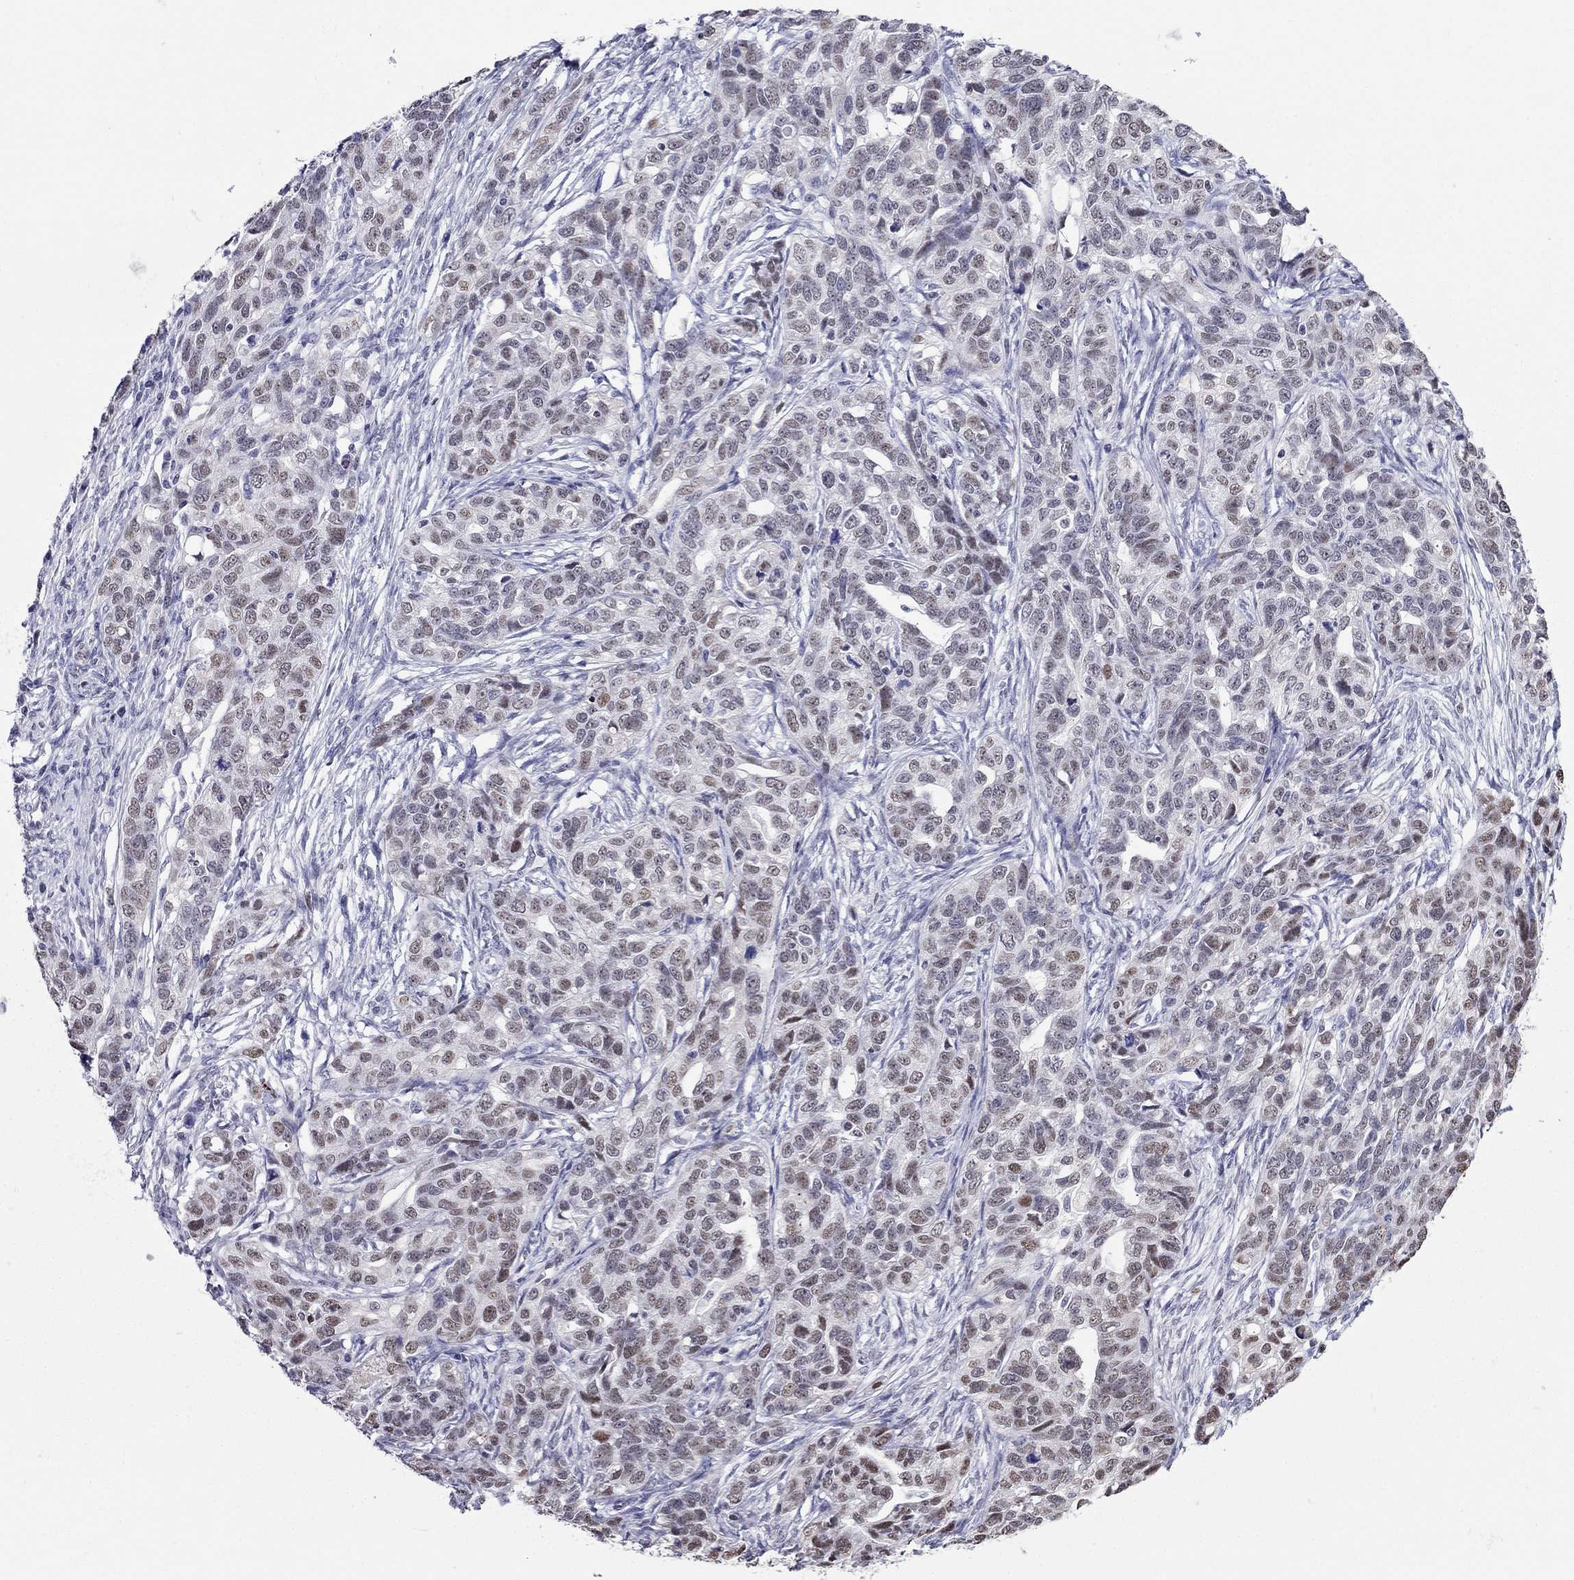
{"staining": {"intensity": "weak", "quantity": "25%-75%", "location": "nuclear"}, "tissue": "ovarian cancer", "cell_type": "Tumor cells", "image_type": "cancer", "snomed": [{"axis": "morphology", "description": "Cystadenocarcinoma, serous, NOS"}, {"axis": "topography", "description": "Ovary"}], "caption": "About 25%-75% of tumor cells in human ovarian serous cystadenocarcinoma show weak nuclear protein expression as visualized by brown immunohistochemical staining.", "gene": "PPM1G", "patient": {"sex": "female", "age": 71}}